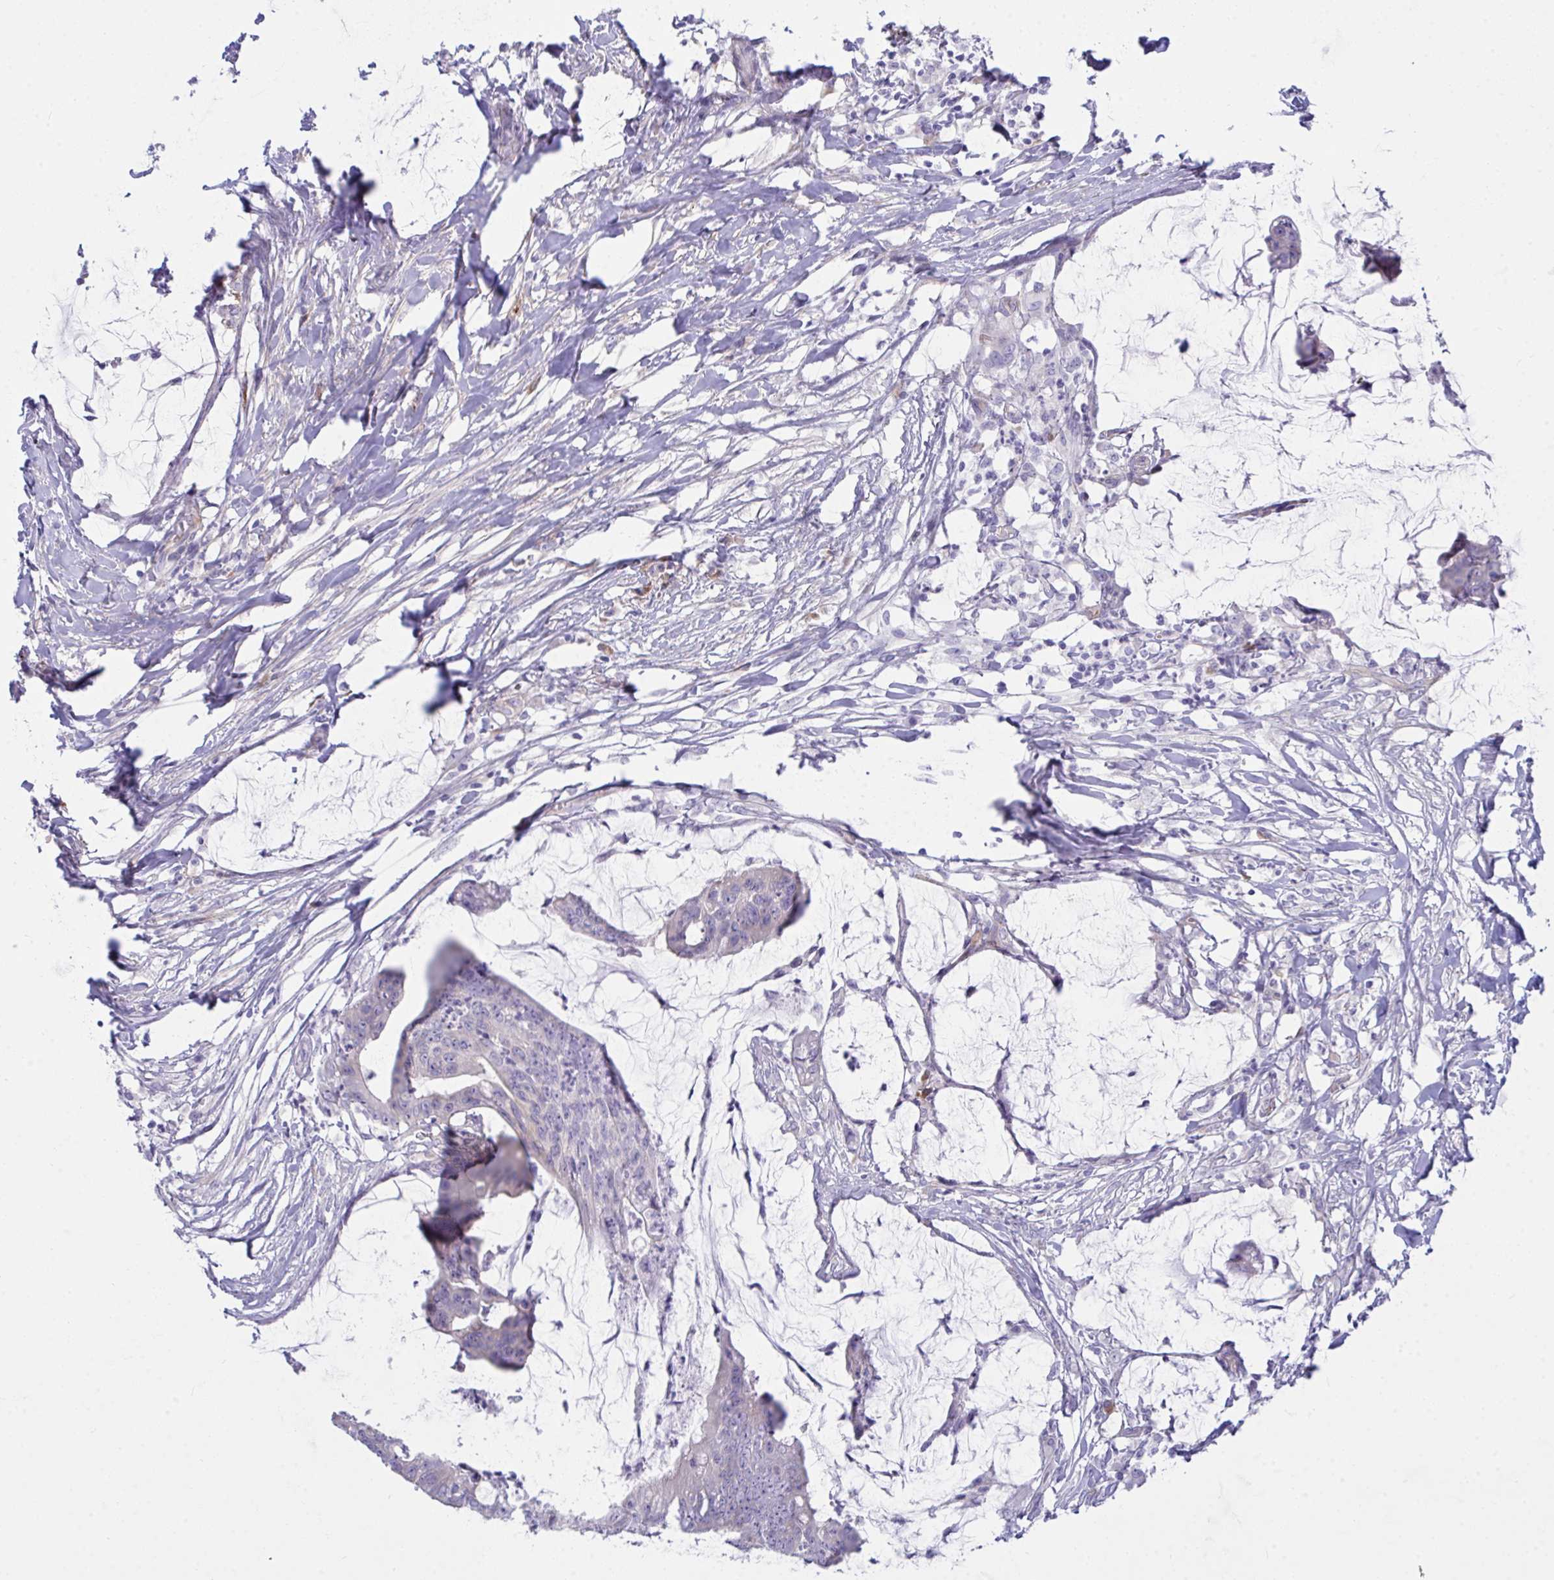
{"staining": {"intensity": "negative", "quantity": "none", "location": "none"}, "tissue": "colorectal cancer", "cell_type": "Tumor cells", "image_type": "cancer", "snomed": [{"axis": "morphology", "description": "Adenocarcinoma, NOS"}, {"axis": "topography", "description": "Colon"}], "caption": "Colorectal cancer stained for a protein using immunohistochemistry (IHC) exhibits no staining tumor cells.", "gene": "GAB1", "patient": {"sex": "male", "age": 62}}